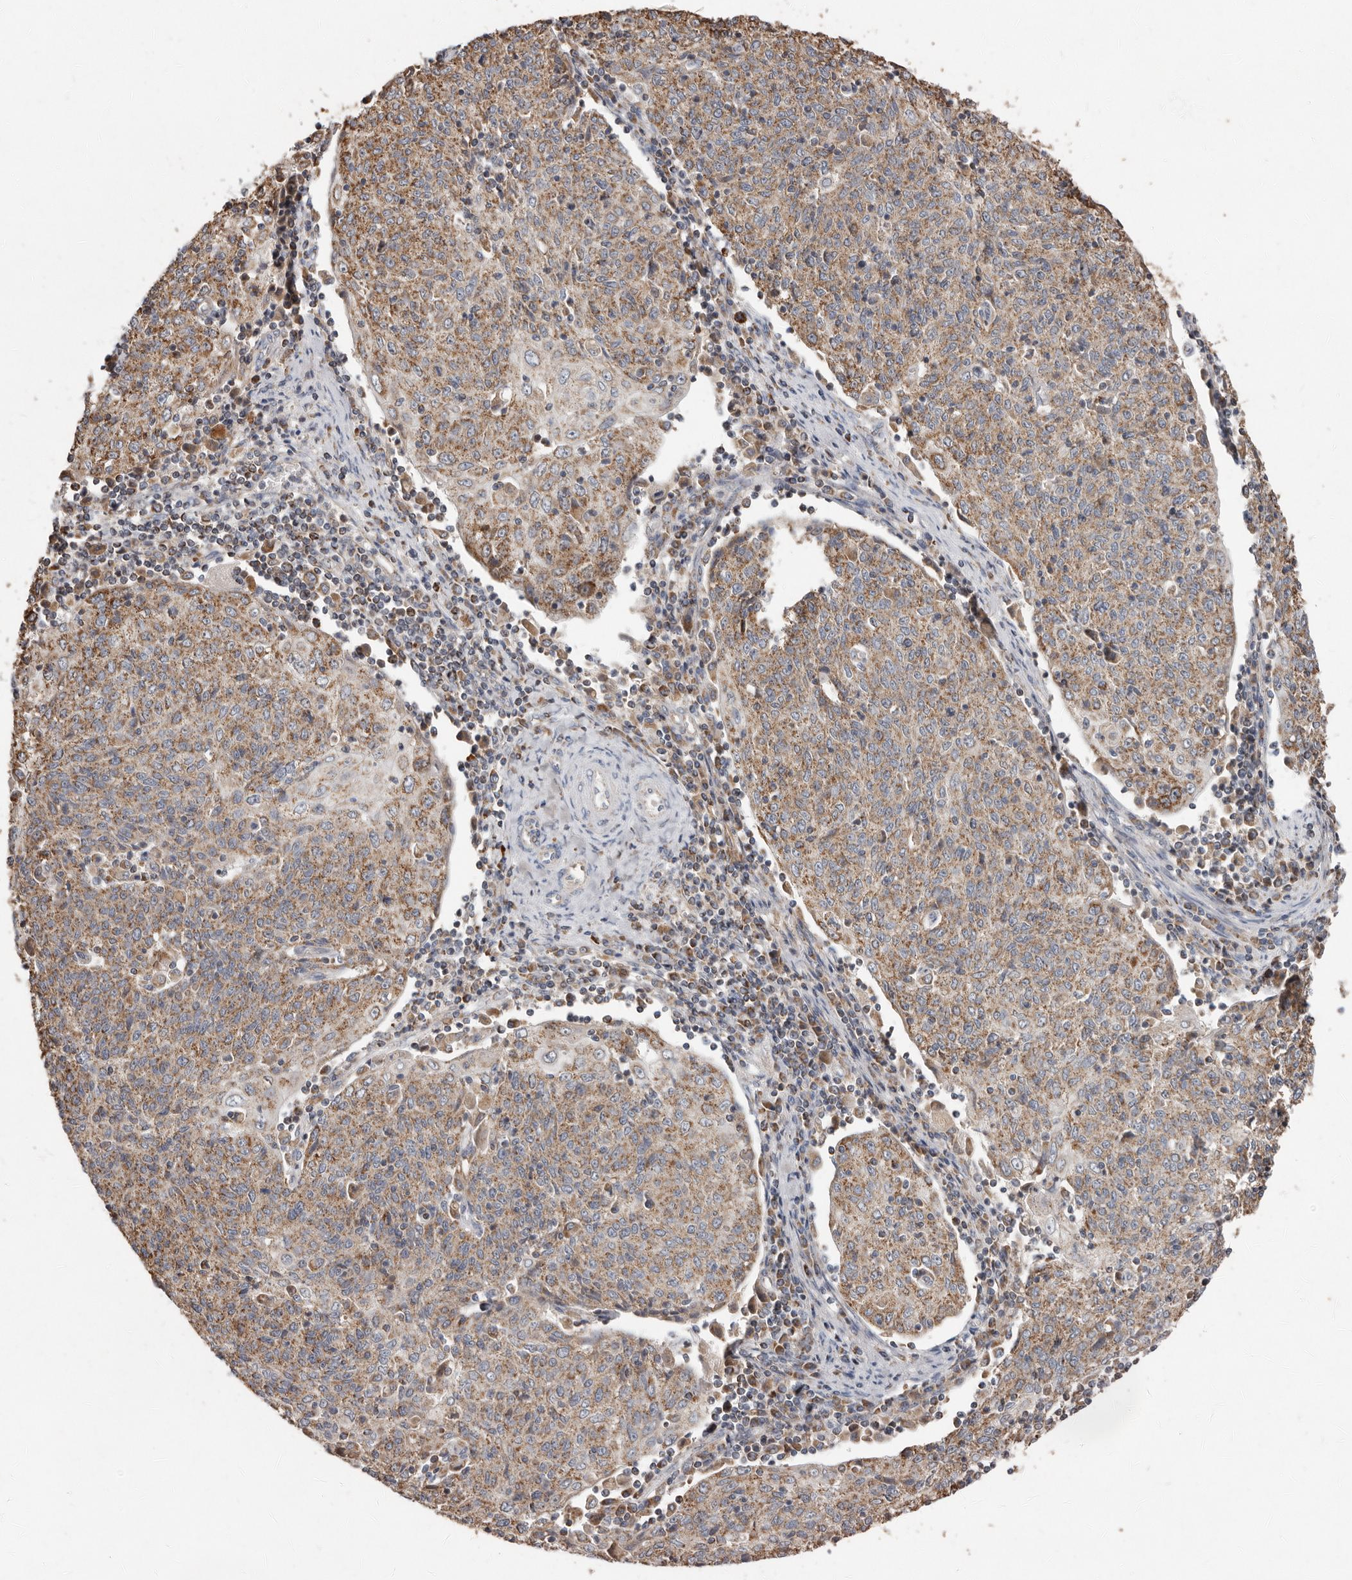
{"staining": {"intensity": "moderate", "quantity": ">75%", "location": "cytoplasmic/membranous"}, "tissue": "cervical cancer", "cell_type": "Tumor cells", "image_type": "cancer", "snomed": [{"axis": "morphology", "description": "Squamous cell carcinoma, NOS"}, {"axis": "topography", "description": "Cervix"}], "caption": "A histopathology image showing moderate cytoplasmic/membranous expression in approximately >75% of tumor cells in squamous cell carcinoma (cervical), as visualized by brown immunohistochemical staining.", "gene": "KIF26B", "patient": {"sex": "female", "age": 48}}